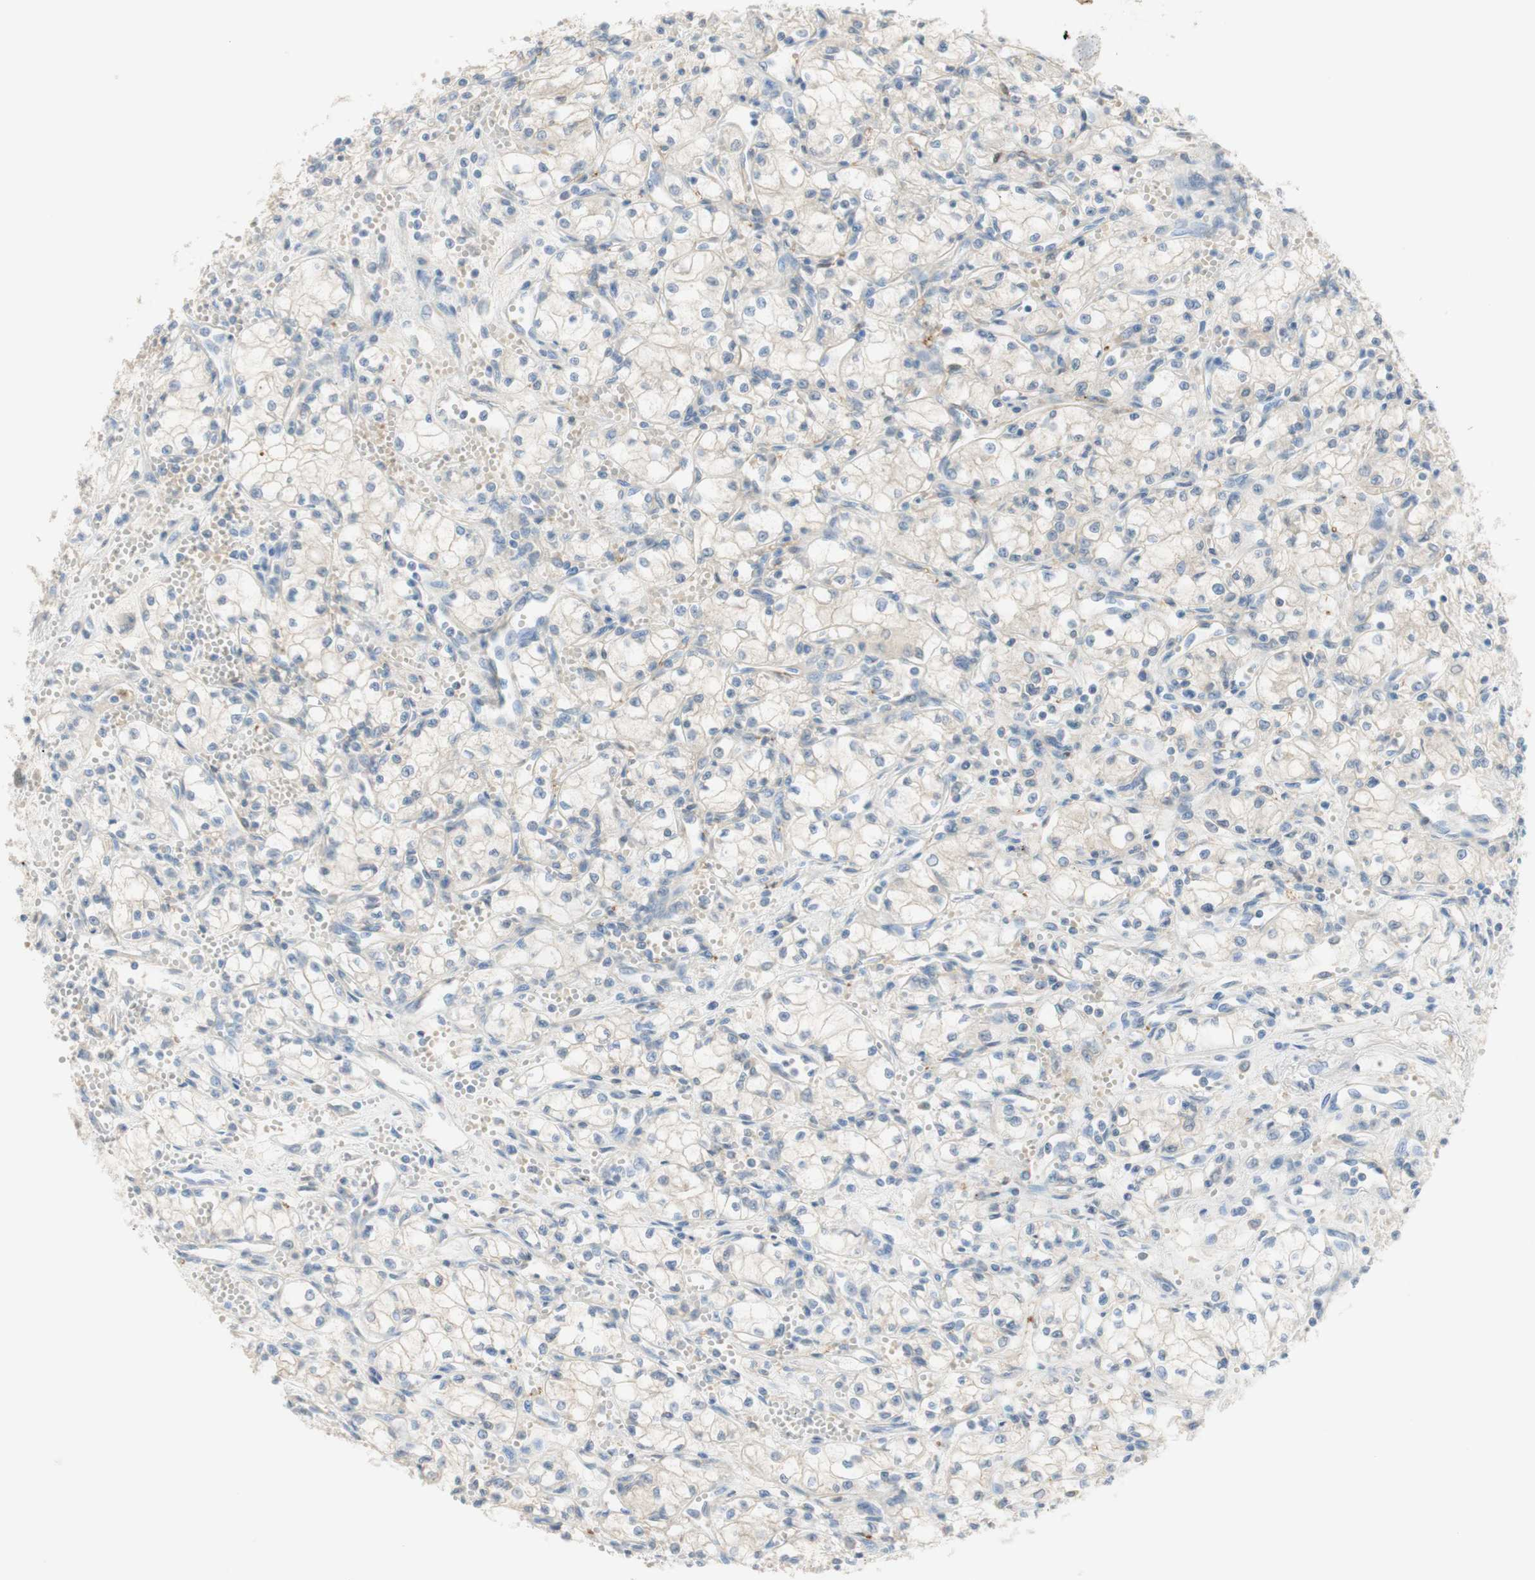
{"staining": {"intensity": "negative", "quantity": "none", "location": "none"}, "tissue": "renal cancer", "cell_type": "Tumor cells", "image_type": "cancer", "snomed": [{"axis": "morphology", "description": "Normal tissue, NOS"}, {"axis": "morphology", "description": "Adenocarcinoma, NOS"}, {"axis": "topography", "description": "Kidney"}], "caption": "Protein analysis of renal cancer (adenocarcinoma) exhibits no significant expression in tumor cells. The staining is performed using DAB brown chromogen with nuclei counter-stained in using hematoxylin.", "gene": "SELENBP1", "patient": {"sex": "male", "age": 59}}